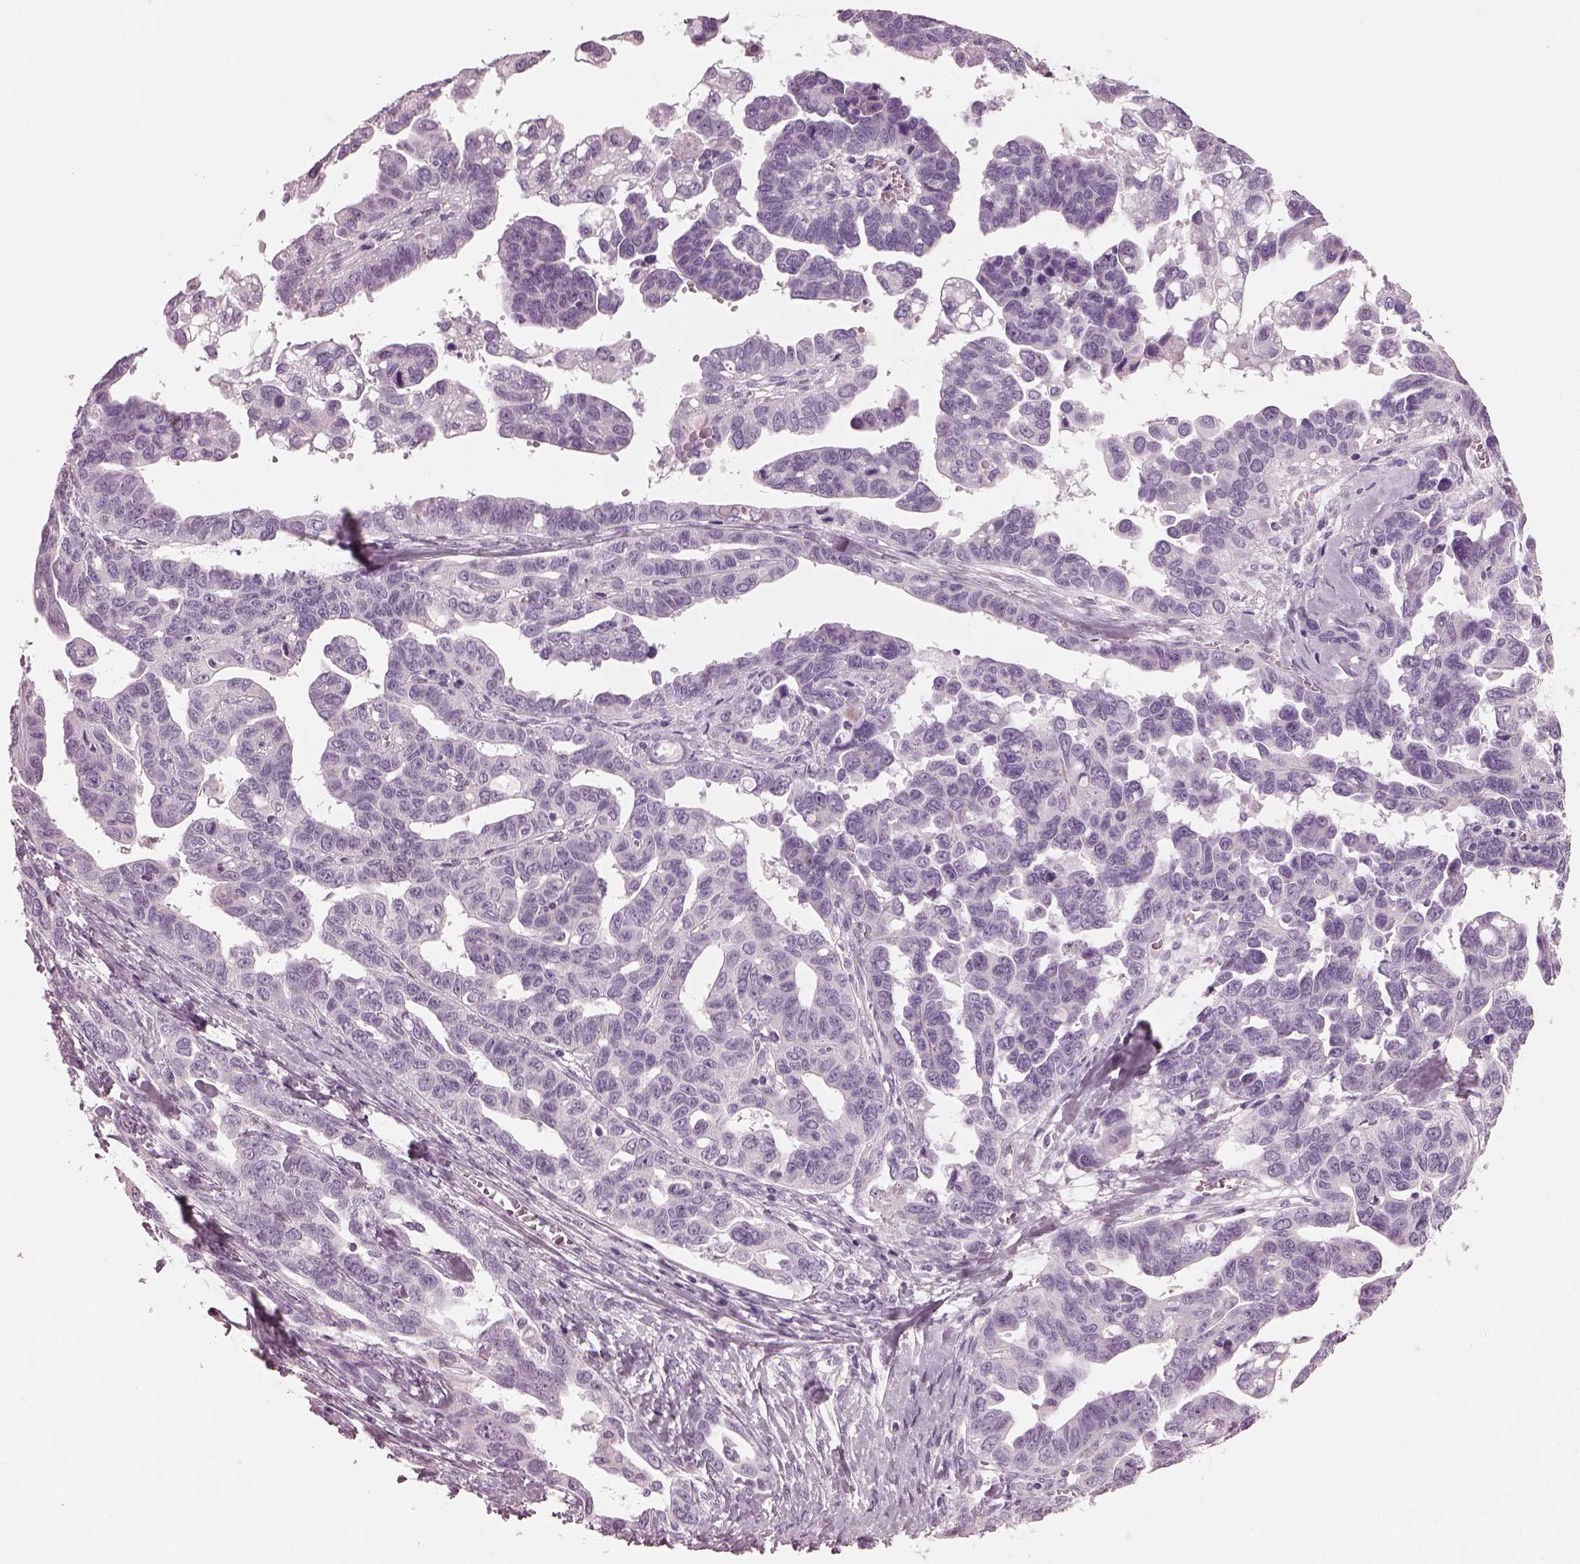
{"staining": {"intensity": "negative", "quantity": "none", "location": "none"}, "tissue": "ovarian cancer", "cell_type": "Tumor cells", "image_type": "cancer", "snomed": [{"axis": "morphology", "description": "Cystadenocarcinoma, serous, NOS"}, {"axis": "topography", "description": "Ovary"}], "caption": "High power microscopy micrograph of an IHC image of ovarian serous cystadenocarcinoma, revealing no significant staining in tumor cells.", "gene": "PDC", "patient": {"sex": "female", "age": 69}}